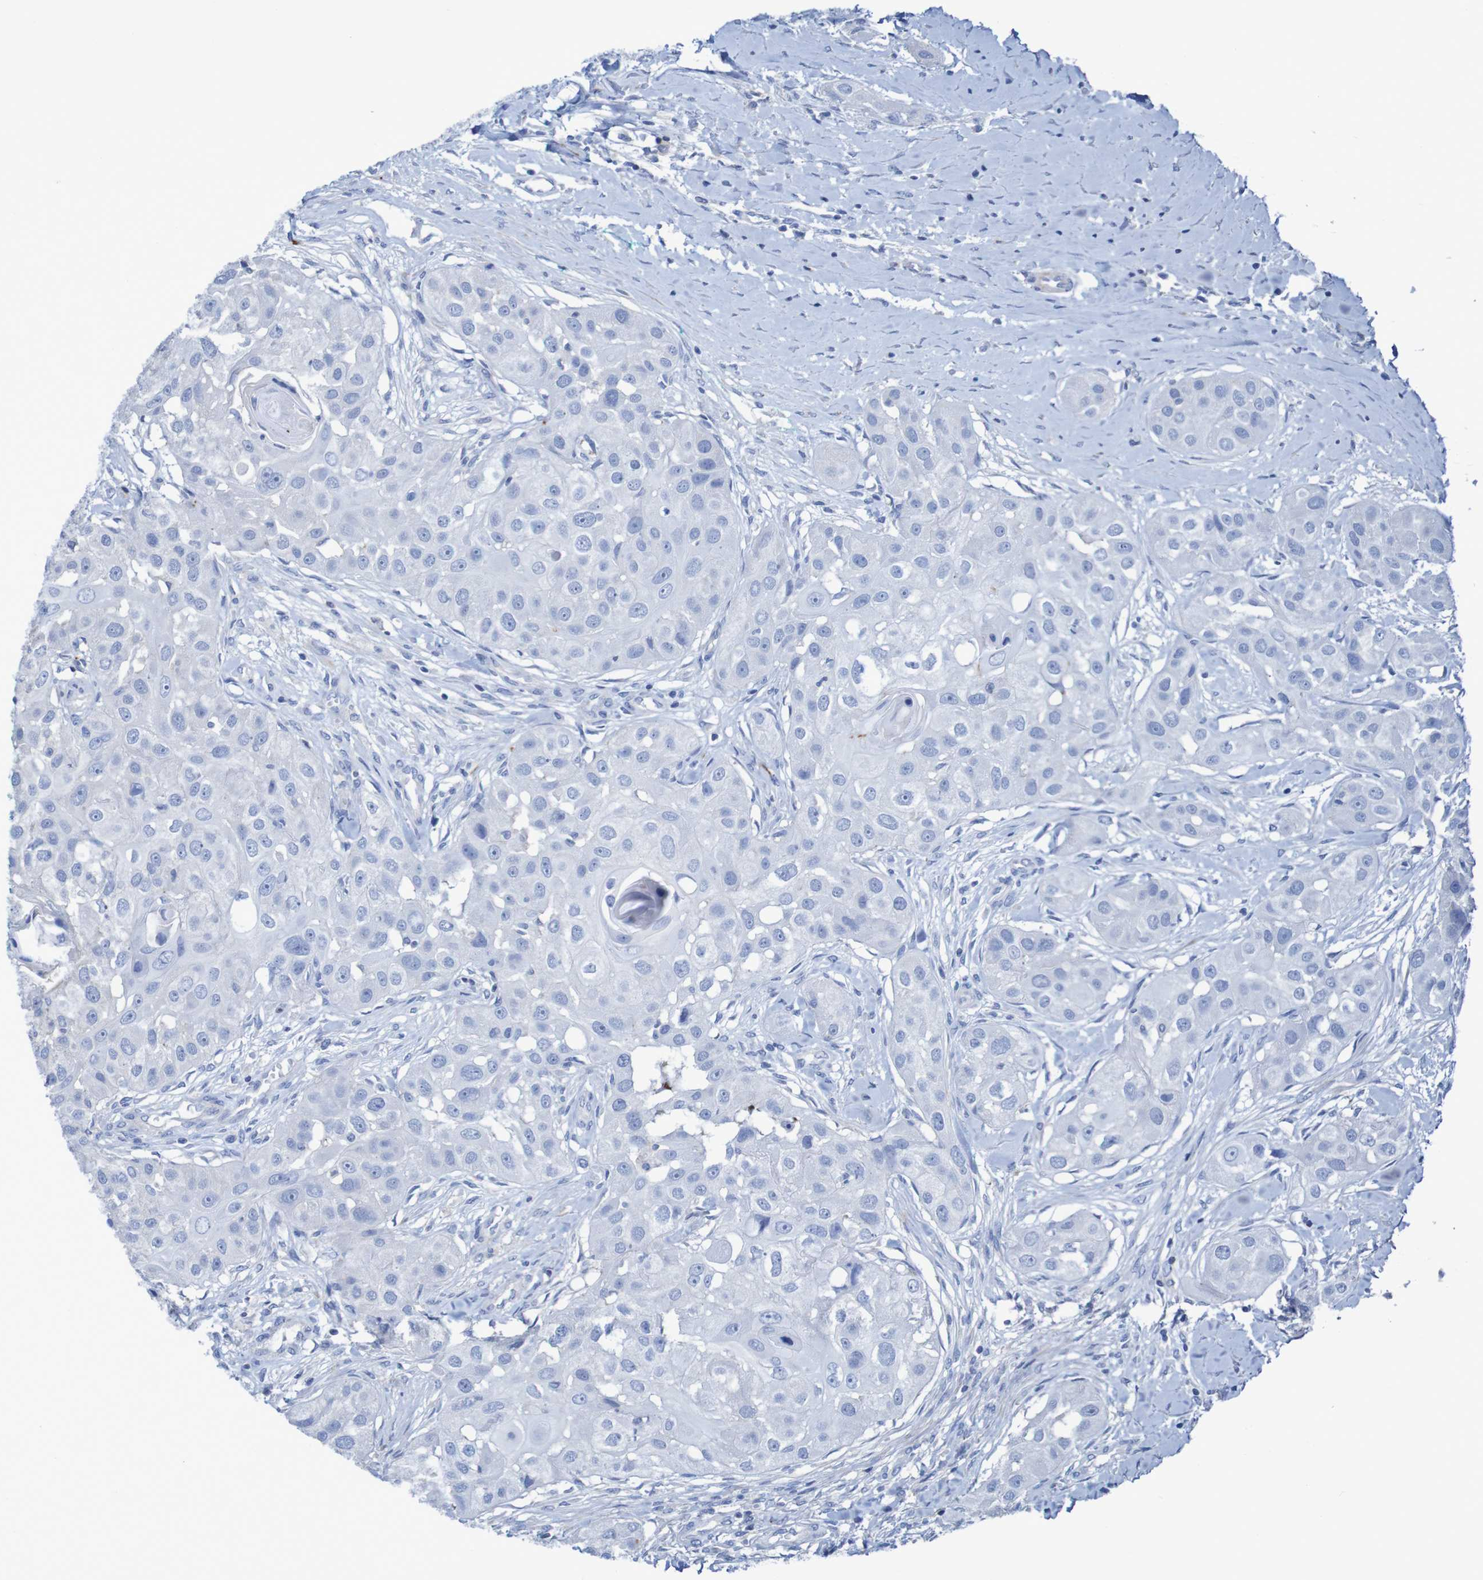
{"staining": {"intensity": "negative", "quantity": "none", "location": "none"}, "tissue": "head and neck cancer", "cell_type": "Tumor cells", "image_type": "cancer", "snomed": [{"axis": "morphology", "description": "Normal tissue, NOS"}, {"axis": "morphology", "description": "Squamous cell carcinoma, NOS"}, {"axis": "topography", "description": "Skeletal muscle"}, {"axis": "topography", "description": "Head-Neck"}], "caption": "Head and neck cancer stained for a protein using immunohistochemistry (IHC) exhibits no positivity tumor cells.", "gene": "RNF182", "patient": {"sex": "male", "age": 51}}